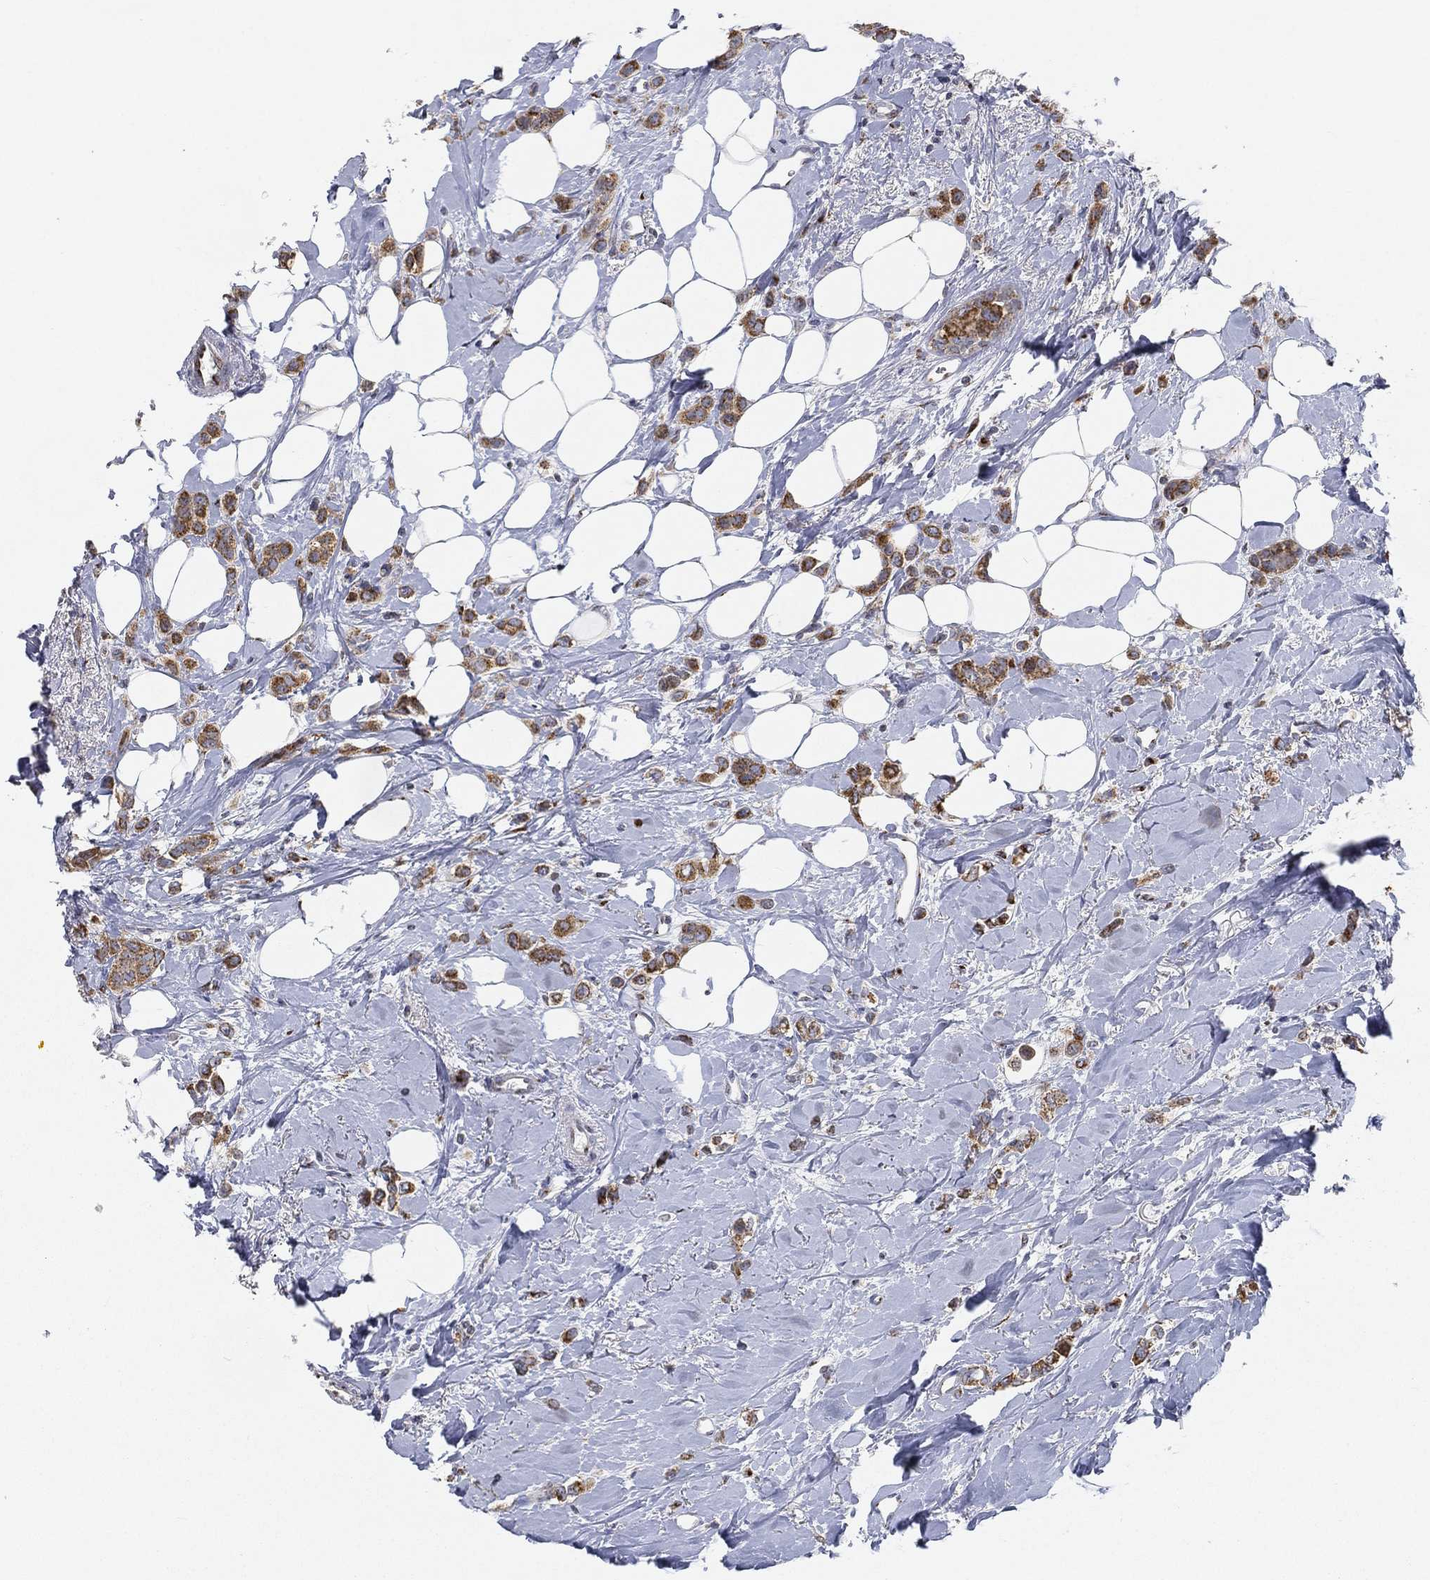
{"staining": {"intensity": "strong", "quantity": ">75%", "location": "cytoplasmic/membranous"}, "tissue": "breast cancer", "cell_type": "Tumor cells", "image_type": "cancer", "snomed": [{"axis": "morphology", "description": "Lobular carcinoma"}, {"axis": "topography", "description": "Breast"}], "caption": "Strong cytoplasmic/membranous positivity is identified in approximately >75% of tumor cells in breast lobular carcinoma.", "gene": "TICAM1", "patient": {"sex": "female", "age": 66}}